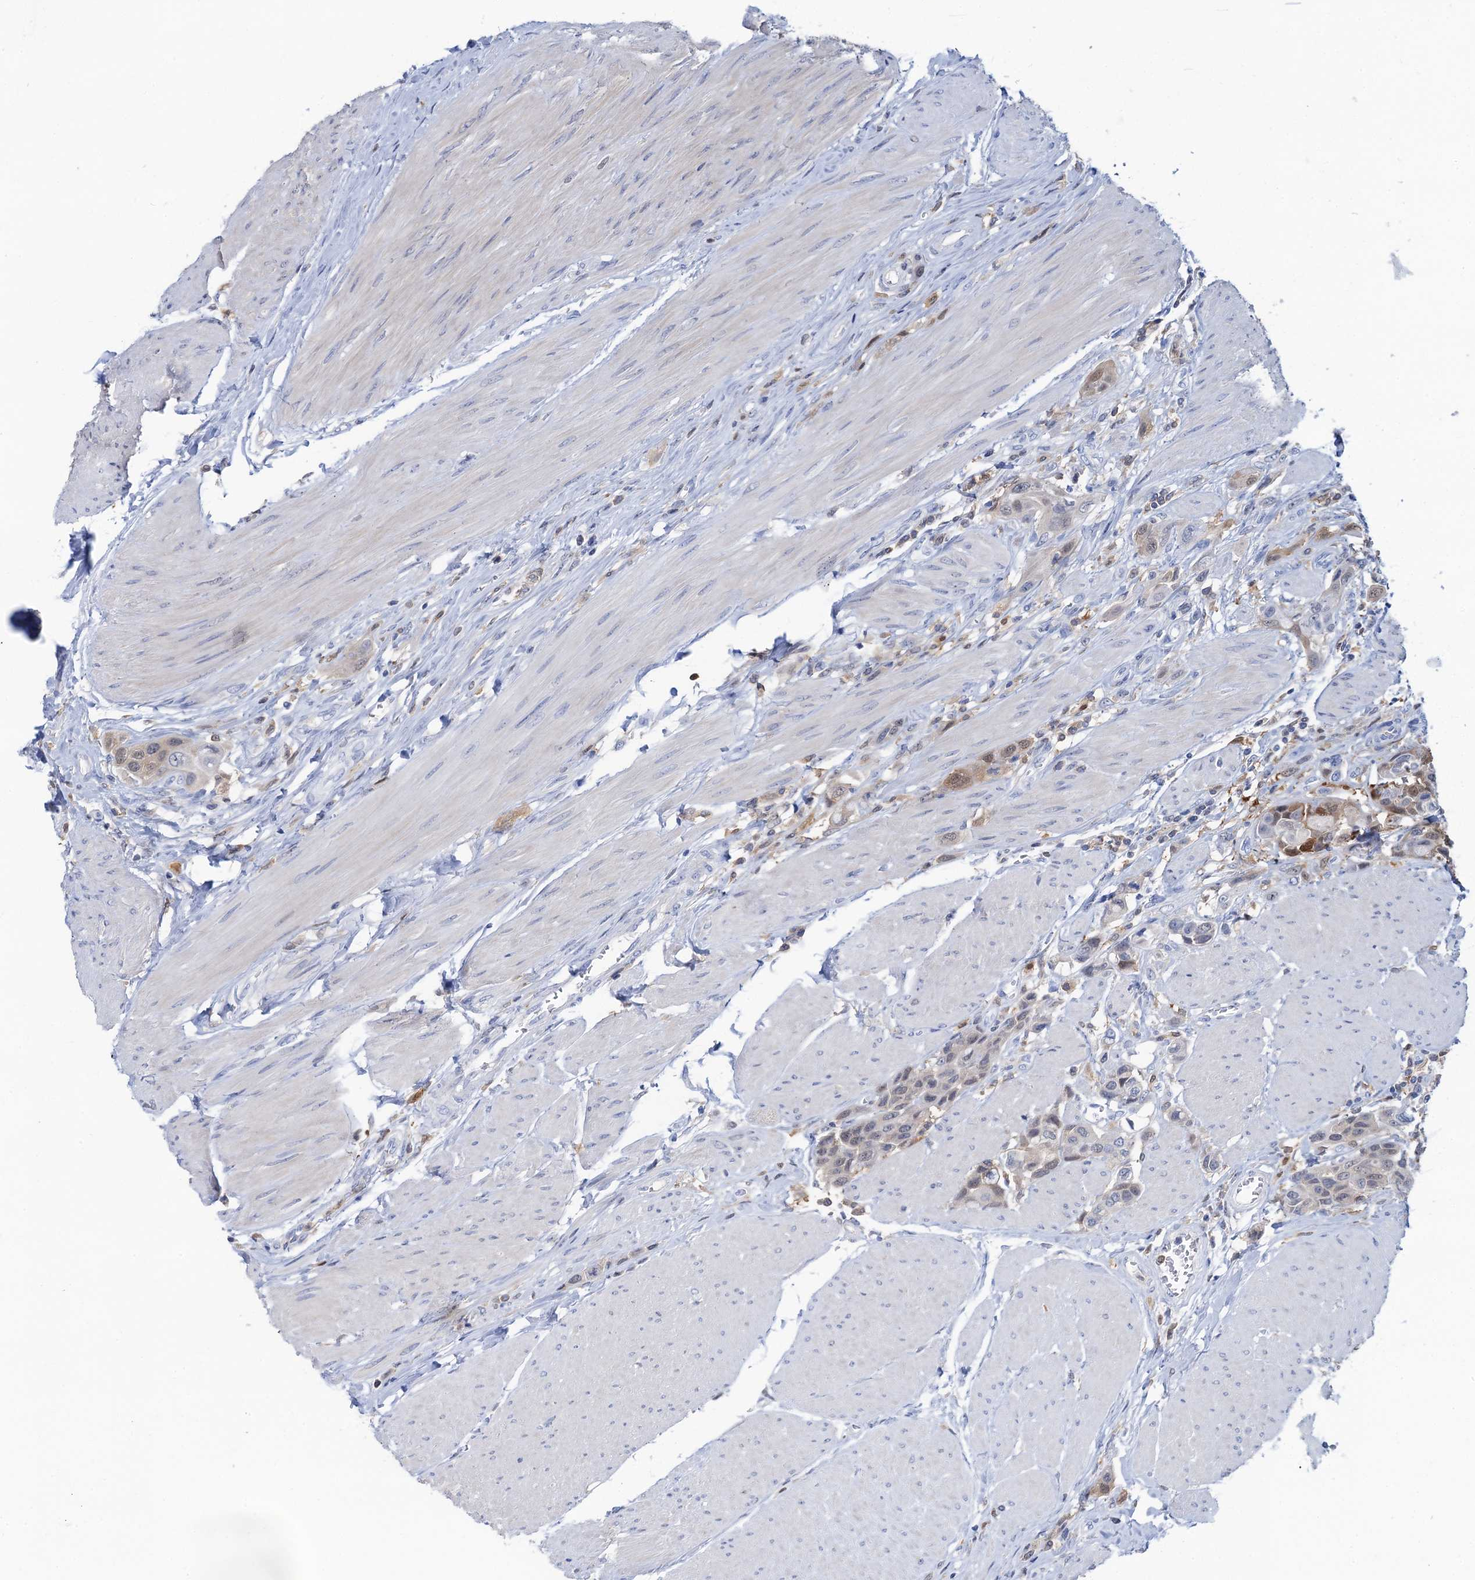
{"staining": {"intensity": "weak", "quantity": "<25%", "location": "cytoplasmic/membranous"}, "tissue": "urothelial cancer", "cell_type": "Tumor cells", "image_type": "cancer", "snomed": [{"axis": "morphology", "description": "Urothelial carcinoma, High grade"}, {"axis": "topography", "description": "Urinary bladder"}], "caption": "Urothelial cancer was stained to show a protein in brown. There is no significant positivity in tumor cells.", "gene": "FAH", "patient": {"sex": "male", "age": 50}}